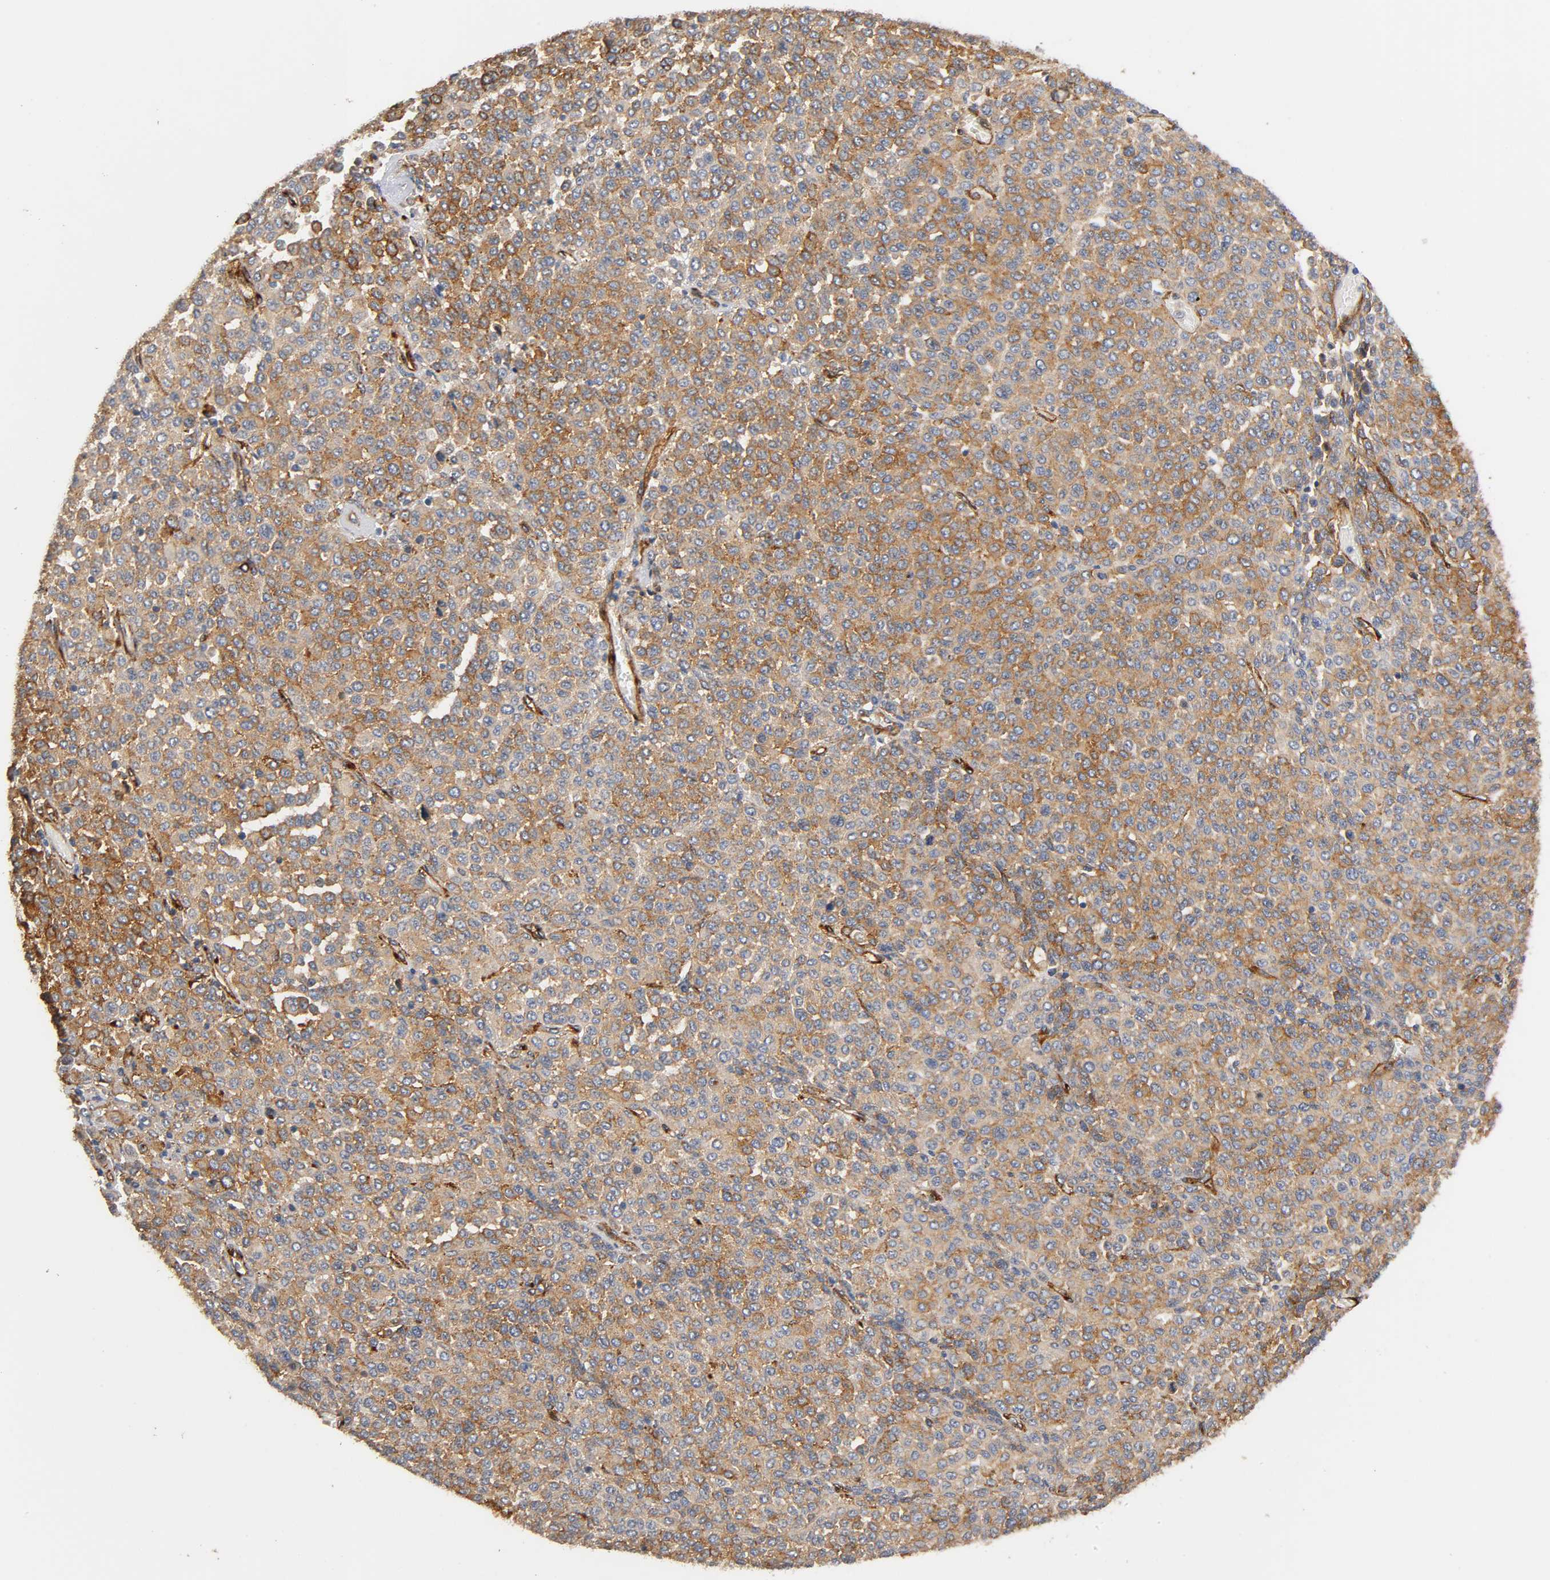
{"staining": {"intensity": "strong", "quantity": ">75%", "location": "cytoplasmic/membranous"}, "tissue": "melanoma", "cell_type": "Tumor cells", "image_type": "cancer", "snomed": [{"axis": "morphology", "description": "Malignant melanoma, Metastatic site"}, {"axis": "topography", "description": "Pancreas"}], "caption": "Tumor cells show strong cytoplasmic/membranous expression in approximately >75% of cells in melanoma. (DAB = brown stain, brightfield microscopy at high magnification).", "gene": "IFITM3", "patient": {"sex": "female", "age": 30}}